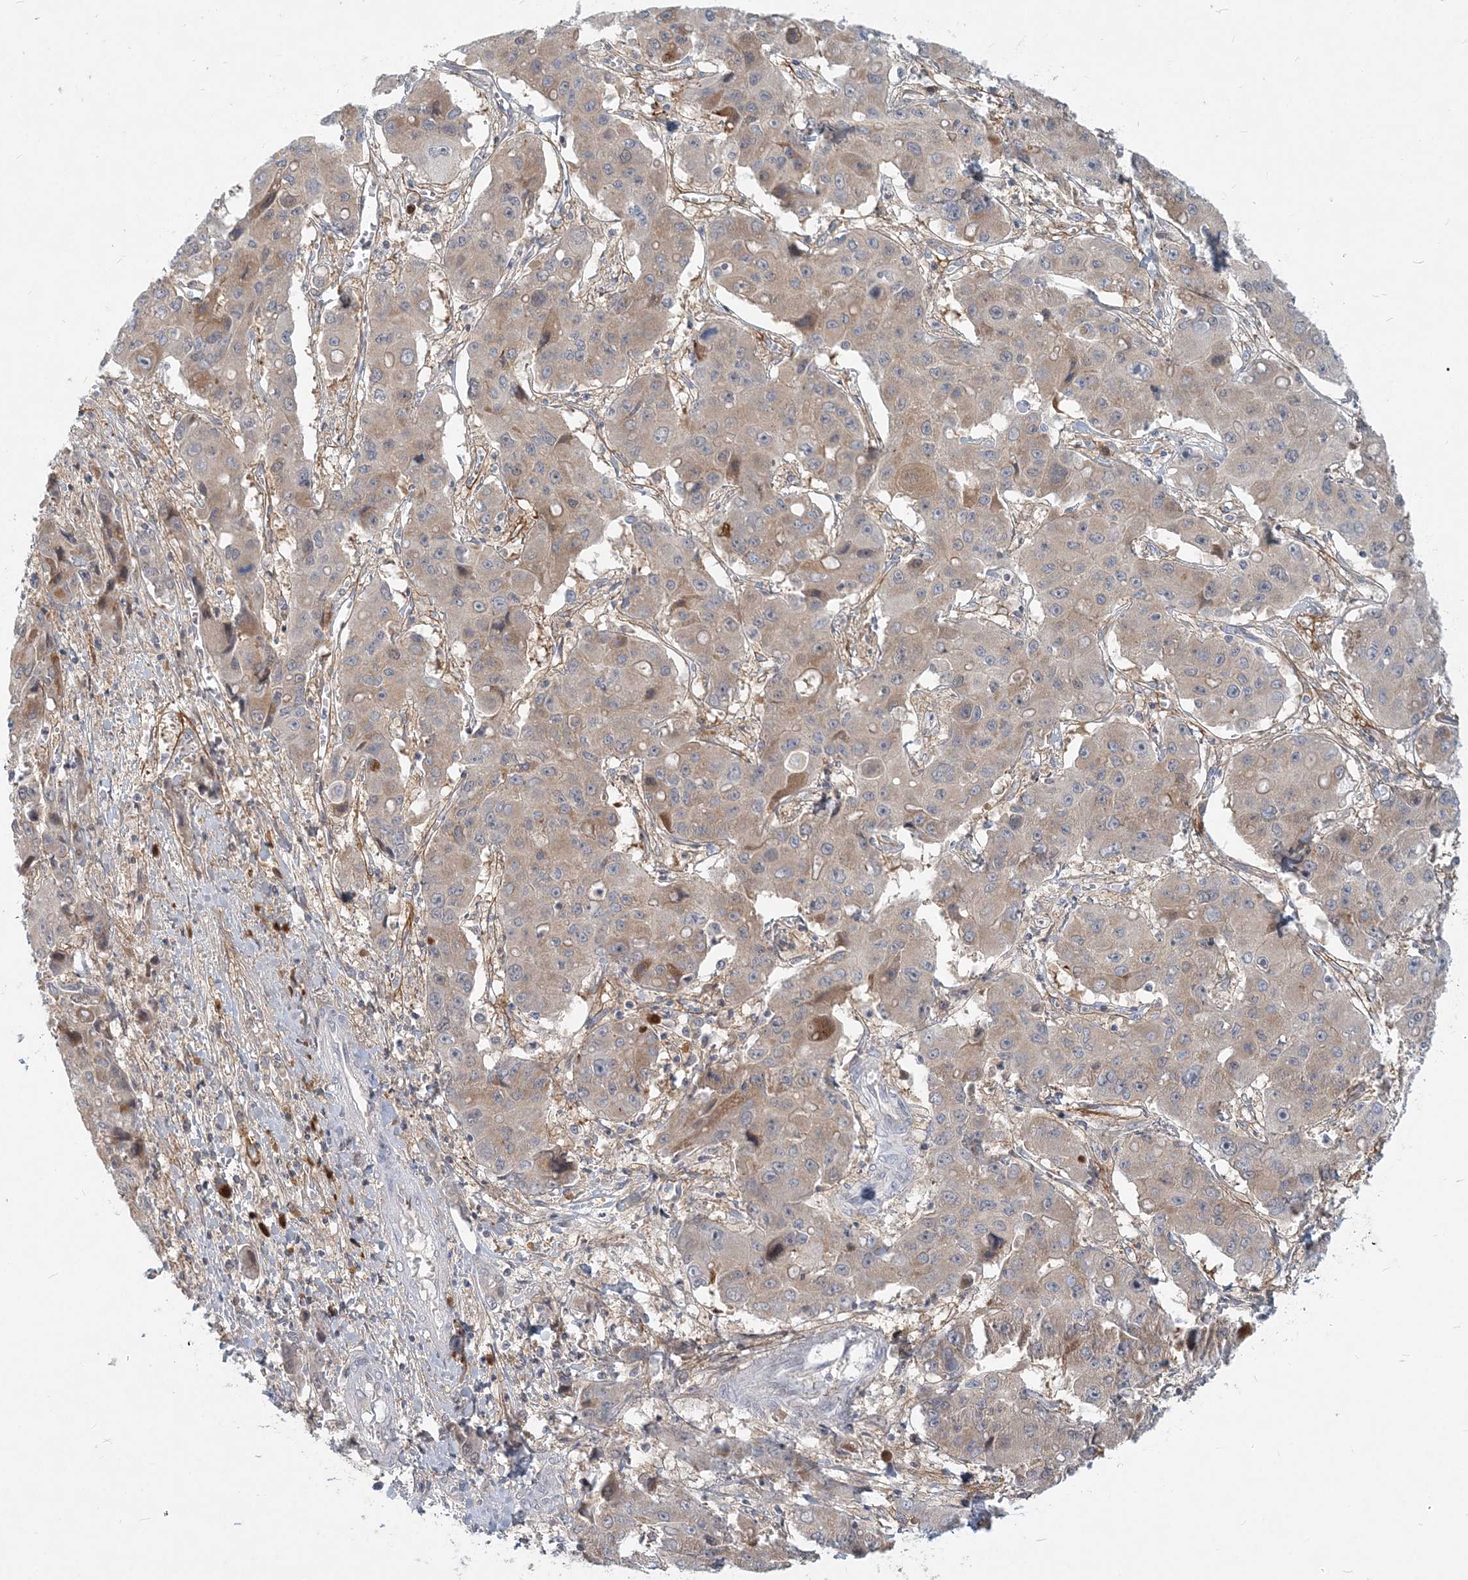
{"staining": {"intensity": "weak", "quantity": "25%-75%", "location": "cytoplasmic/membranous"}, "tissue": "liver cancer", "cell_type": "Tumor cells", "image_type": "cancer", "snomed": [{"axis": "morphology", "description": "Cholangiocarcinoma"}, {"axis": "topography", "description": "Liver"}], "caption": "Weak cytoplasmic/membranous expression for a protein is appreciated in about 25%-75% of tumor cells of cholangiocarcinoma (liver) using immunohistochemistry (IHC).", "gene": "GMPPA", "patient": {"sex": "male", "age": 67}}